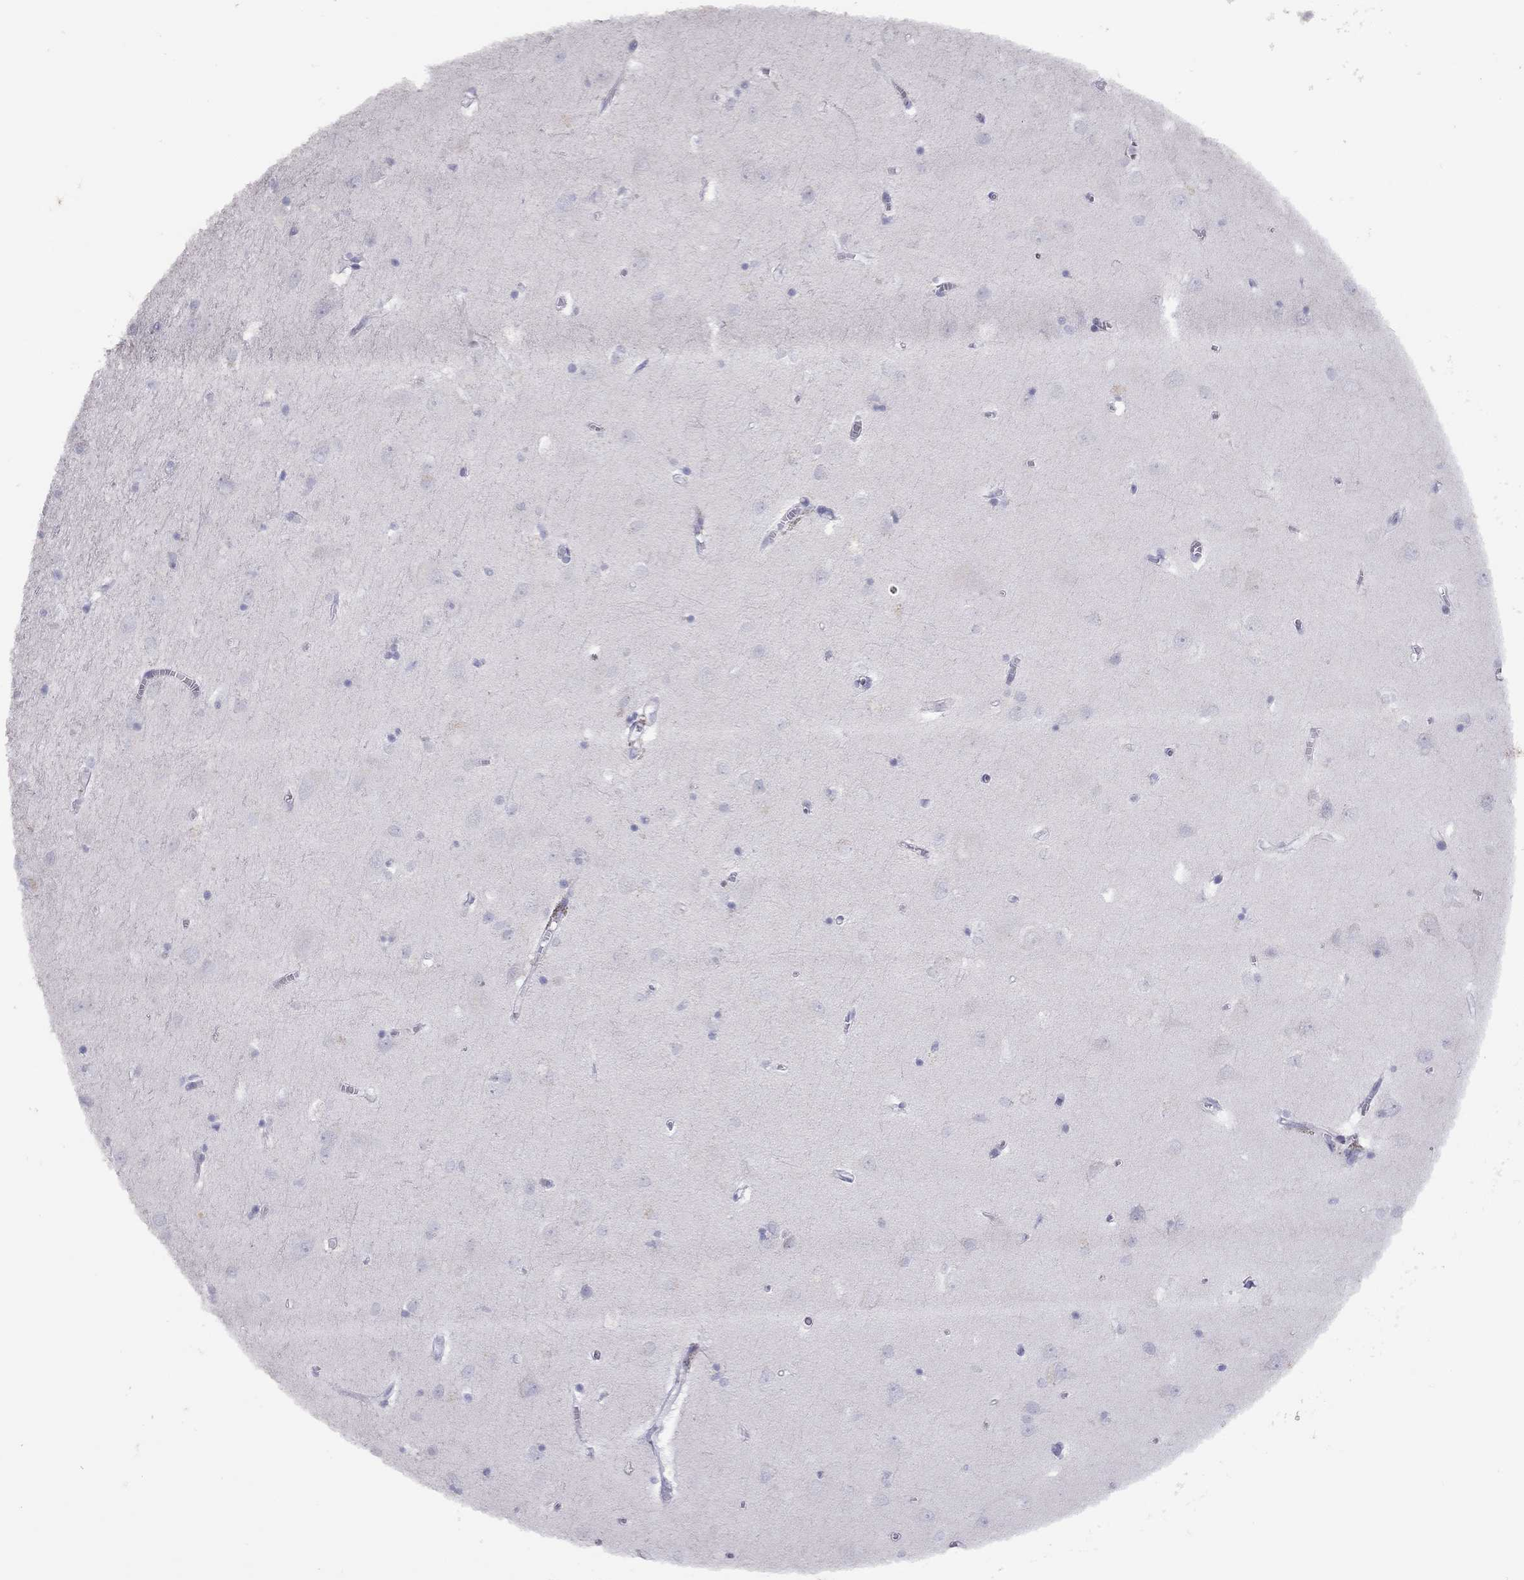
{"staining": {"intensity": "negative", "quantity": "none", "location": "none"}, "tissue": "cerebral cortex", "cell_type": "Endothelial cells", "image_type": "normal", "snomed": [{"axis": "morphology", "description": "Normal tissue, NOS"}, {"axis": "topography", "description": "Cerebral cortex"}], "caption": "The immunohistochemistry (IHC) photomicrograph has no significant positivity in endothelial cells of cerebral cortex.", "gene": "MUC16", "patient": {"sex": "male", "age": 70}}